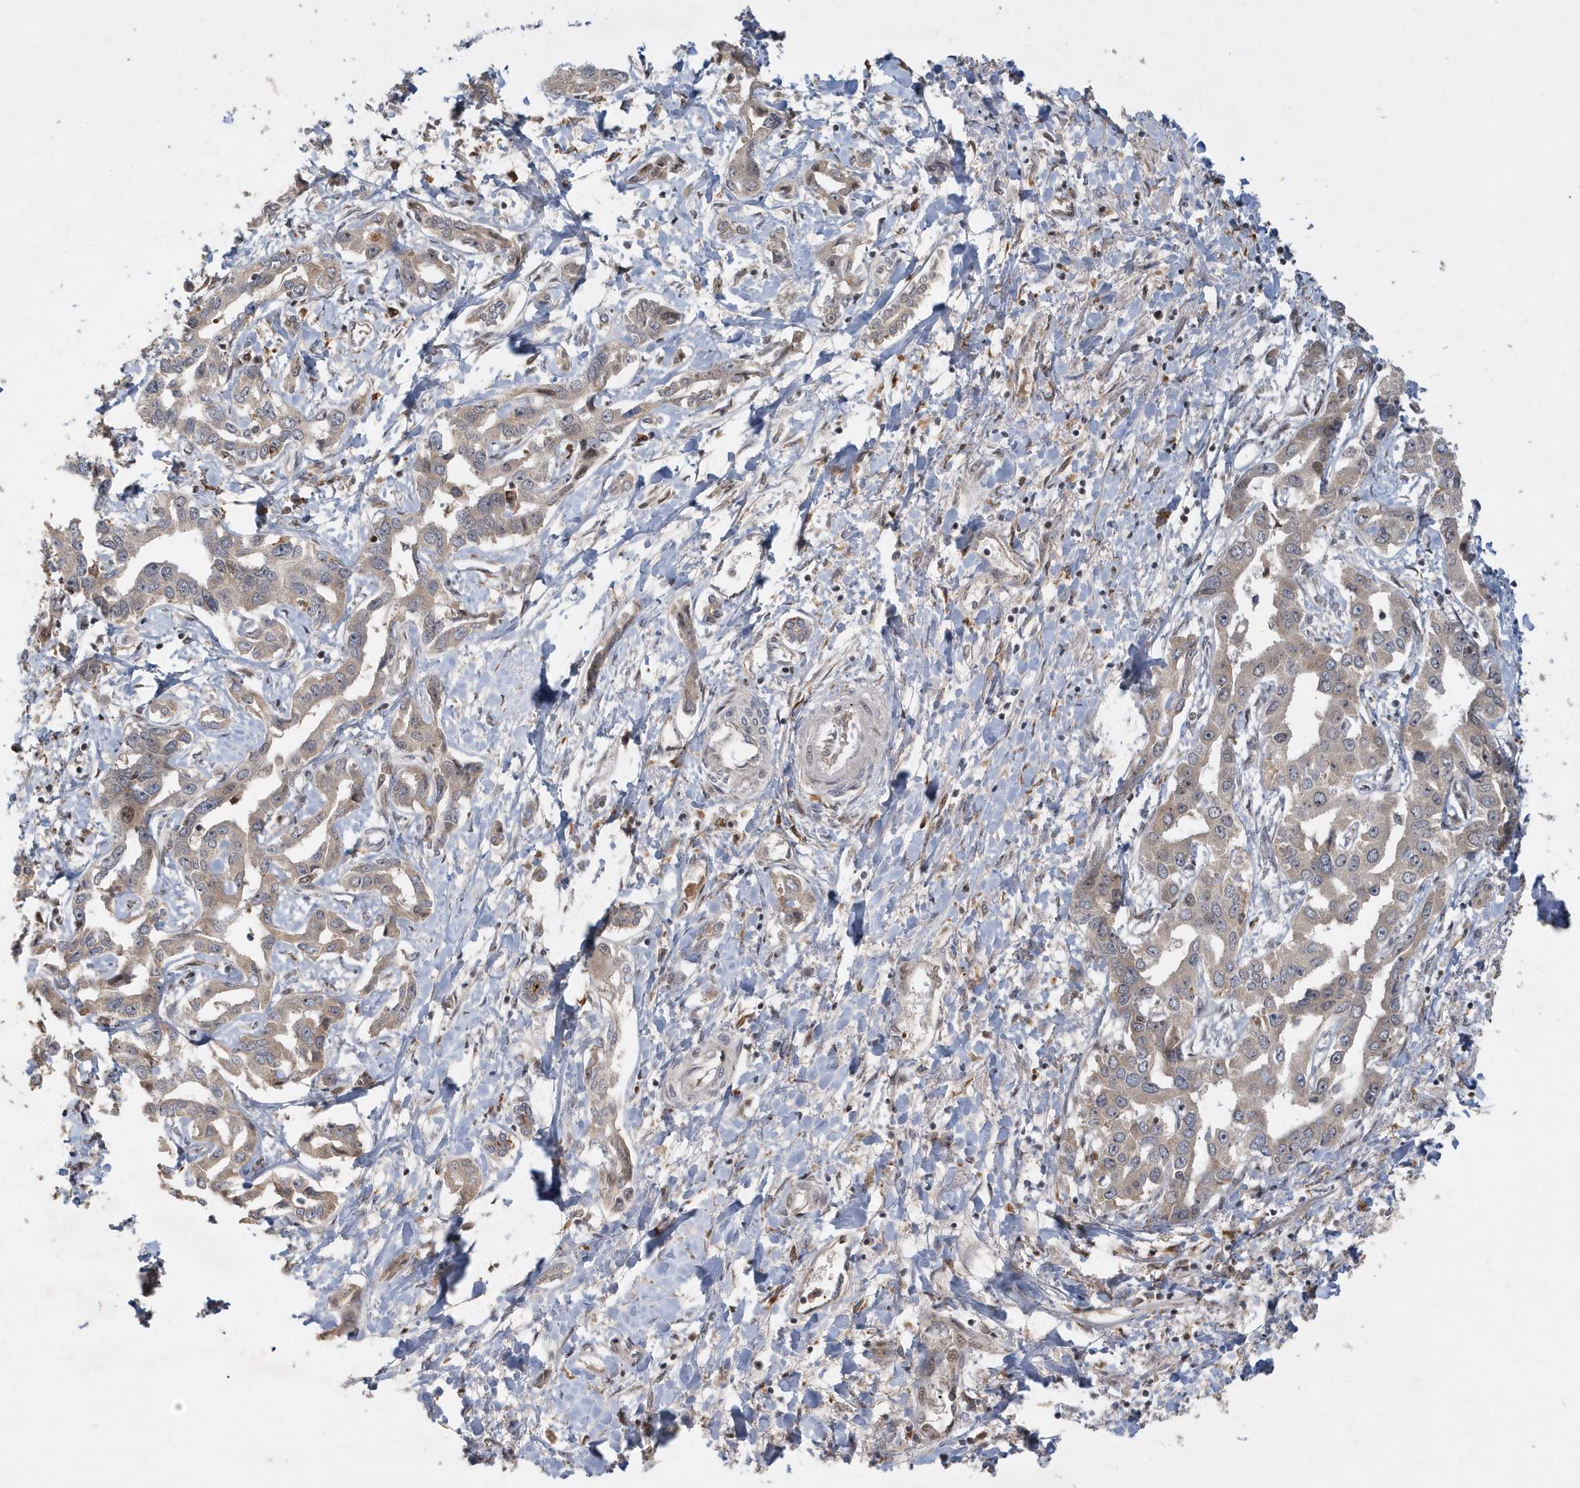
{"staining": {"intensity": "moderate", "quantity": ">75%", "location": "cytoplasmic/membranous"}, "tissue": "liver cancer", "cell_type": "Tumor cells", "image_type": "cancer", "snomed": [{"axis": "morphology", "description": "Cholangiocarcinoma"}, {"axis": "topography", "description": "Liver"}], "caption": "Brown immunohistochemical staining in liver cancer reveals moderate cytoplasmic/membranous positivity in about >75% of tumor cells. The staining is performed using DAB (3,3'-diaminobenzidine) brown chromogen to label protein expression. The nuclei are counter-stained blue using hematoxylin.", "gene": "TRAIP", "patient": {"sex": "male", "age": 59}}